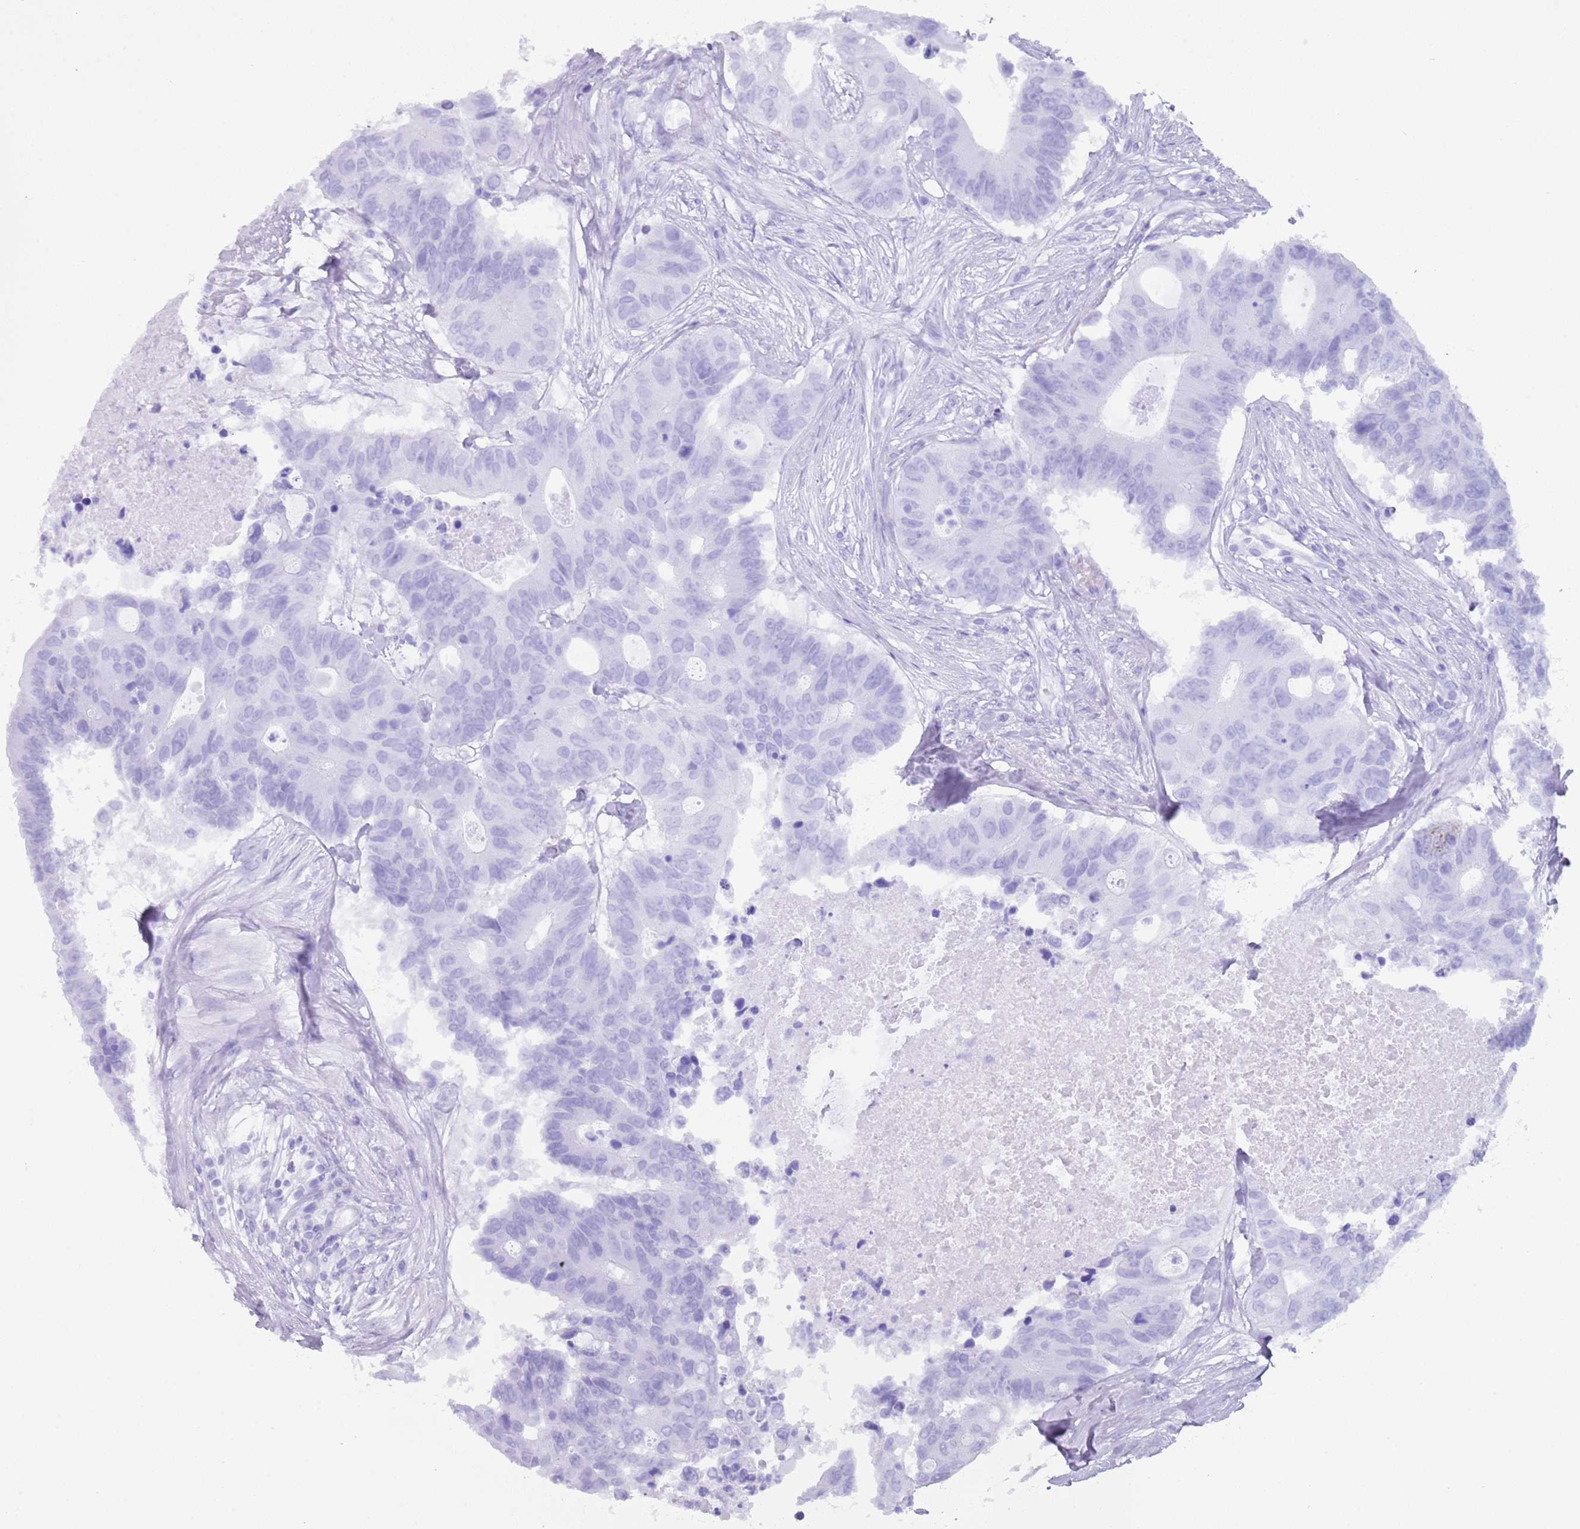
{"staining": {"intensity": "negative", "quantity": "none", "location": "none"}, "tissue": "colorectal cancer", "cell_type": "Tumor cells", "image_type": "cancer", "snomed": [{"axis": "morphology", "description": "Adenocarcinoma, NOS"}, {"axis": "topography", "description": "Colon"}], "caption": "DAB immunohistochemical staining of adenocarcinoma (colorectal) reveals no significant staining in tumor cells. (IHC, brightfield microscopy, high magnification).", "gene": "MYADML2", "patient": {"sex": "male", "age": 71}}